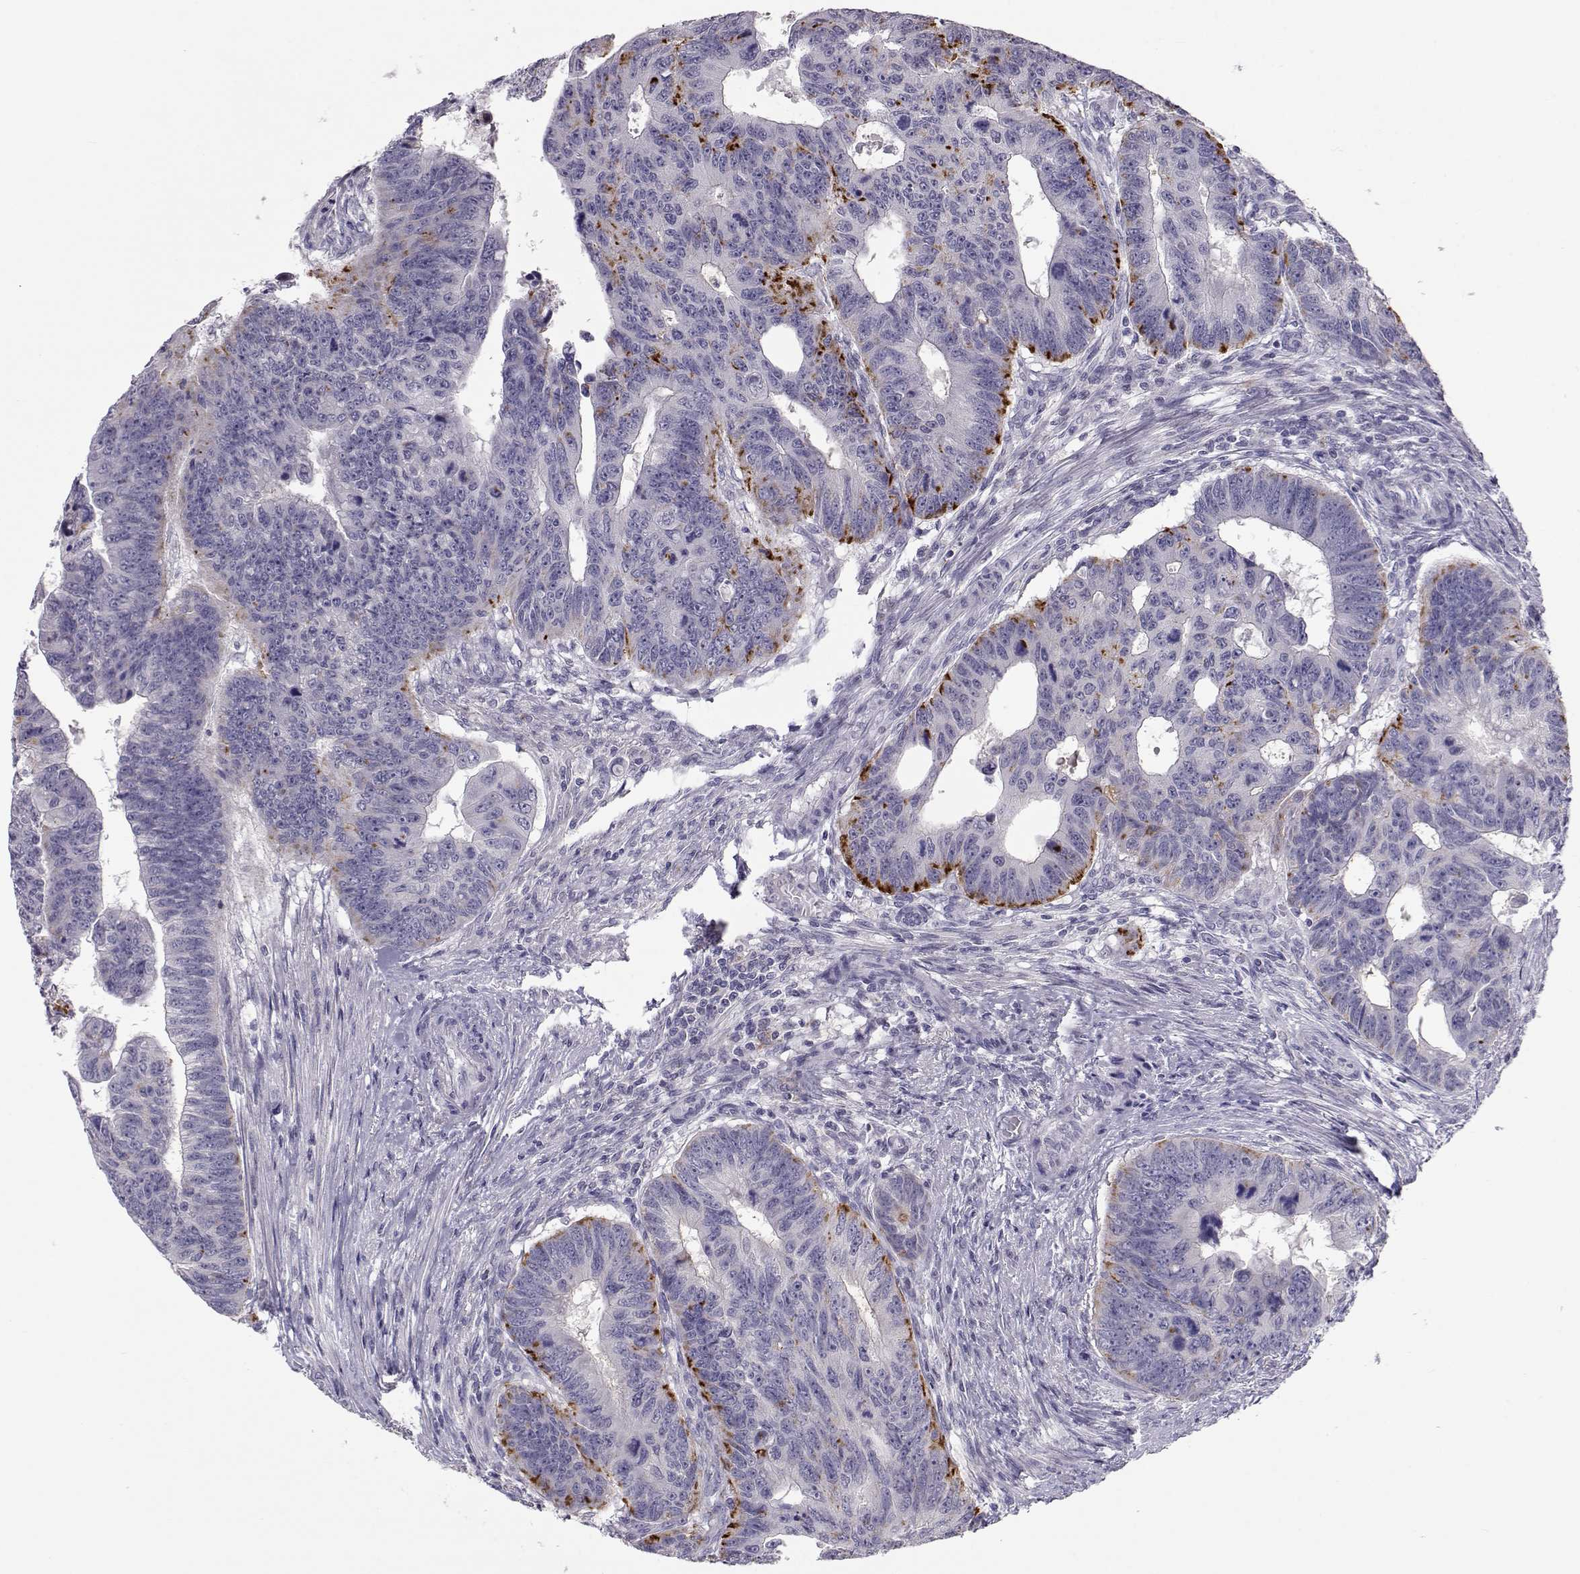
{"staining": {"intensity": "strong", "quantity": "<25%", "location": "cytoplasmic/membranous"}, "tissue": "colorectal cancer", "cell_type": "Tumor cells", "image_type": "cancer", "snomed": [{"axis": "morphology", "description": "Adenocarcinoma, NOS"}, {"axis": "topography", "description": "Rectum"}], "caption": "A high-resolution histopathology image shows IHC staining of colorectal cancer, which displays strong cytoplasmic/membranous staining in approximately <25% of tumor cells.", "gene": "NPVF", "patient": {"sex": "female", "age": 85}}